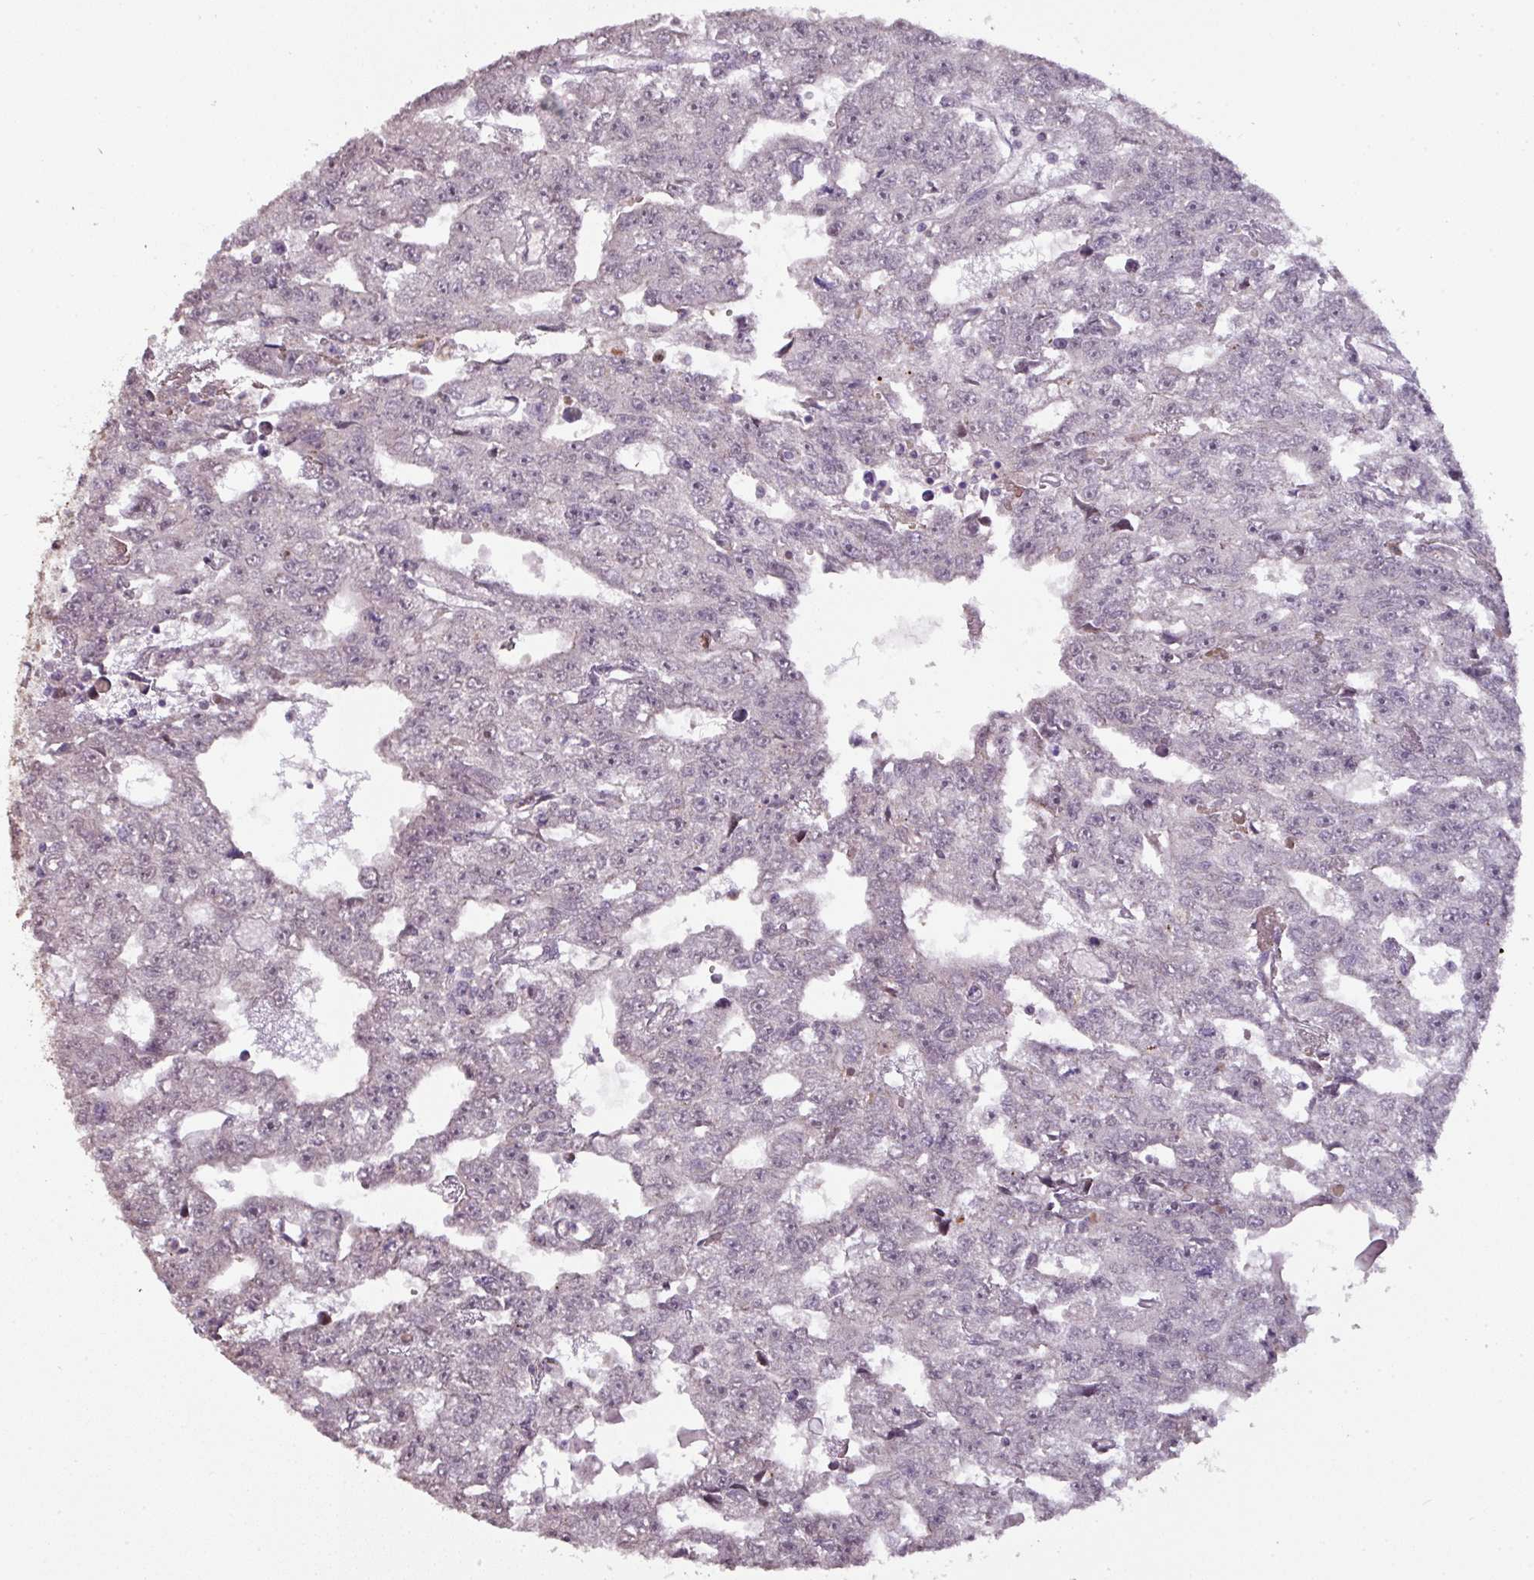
{"staining": {"intensity": "negative", "quantity": "none", "location": "none"}, "tissue": "testis cancer", "cell_type": "Tumor cells", "image_type": "cancer", "snomed": [{"axis": "morphology", "description": "Carcinoma, Embryonal, NOS"}, {"axis": "topography", "description": "Testis"}], "caption": "A photomicrograph of testis cancer stained for a protein reveals no brown staining in tumor cells. Nuclei are stained in blue.", "gene": "CXCR5", "patient": {"sex": "male", "age": 20}}